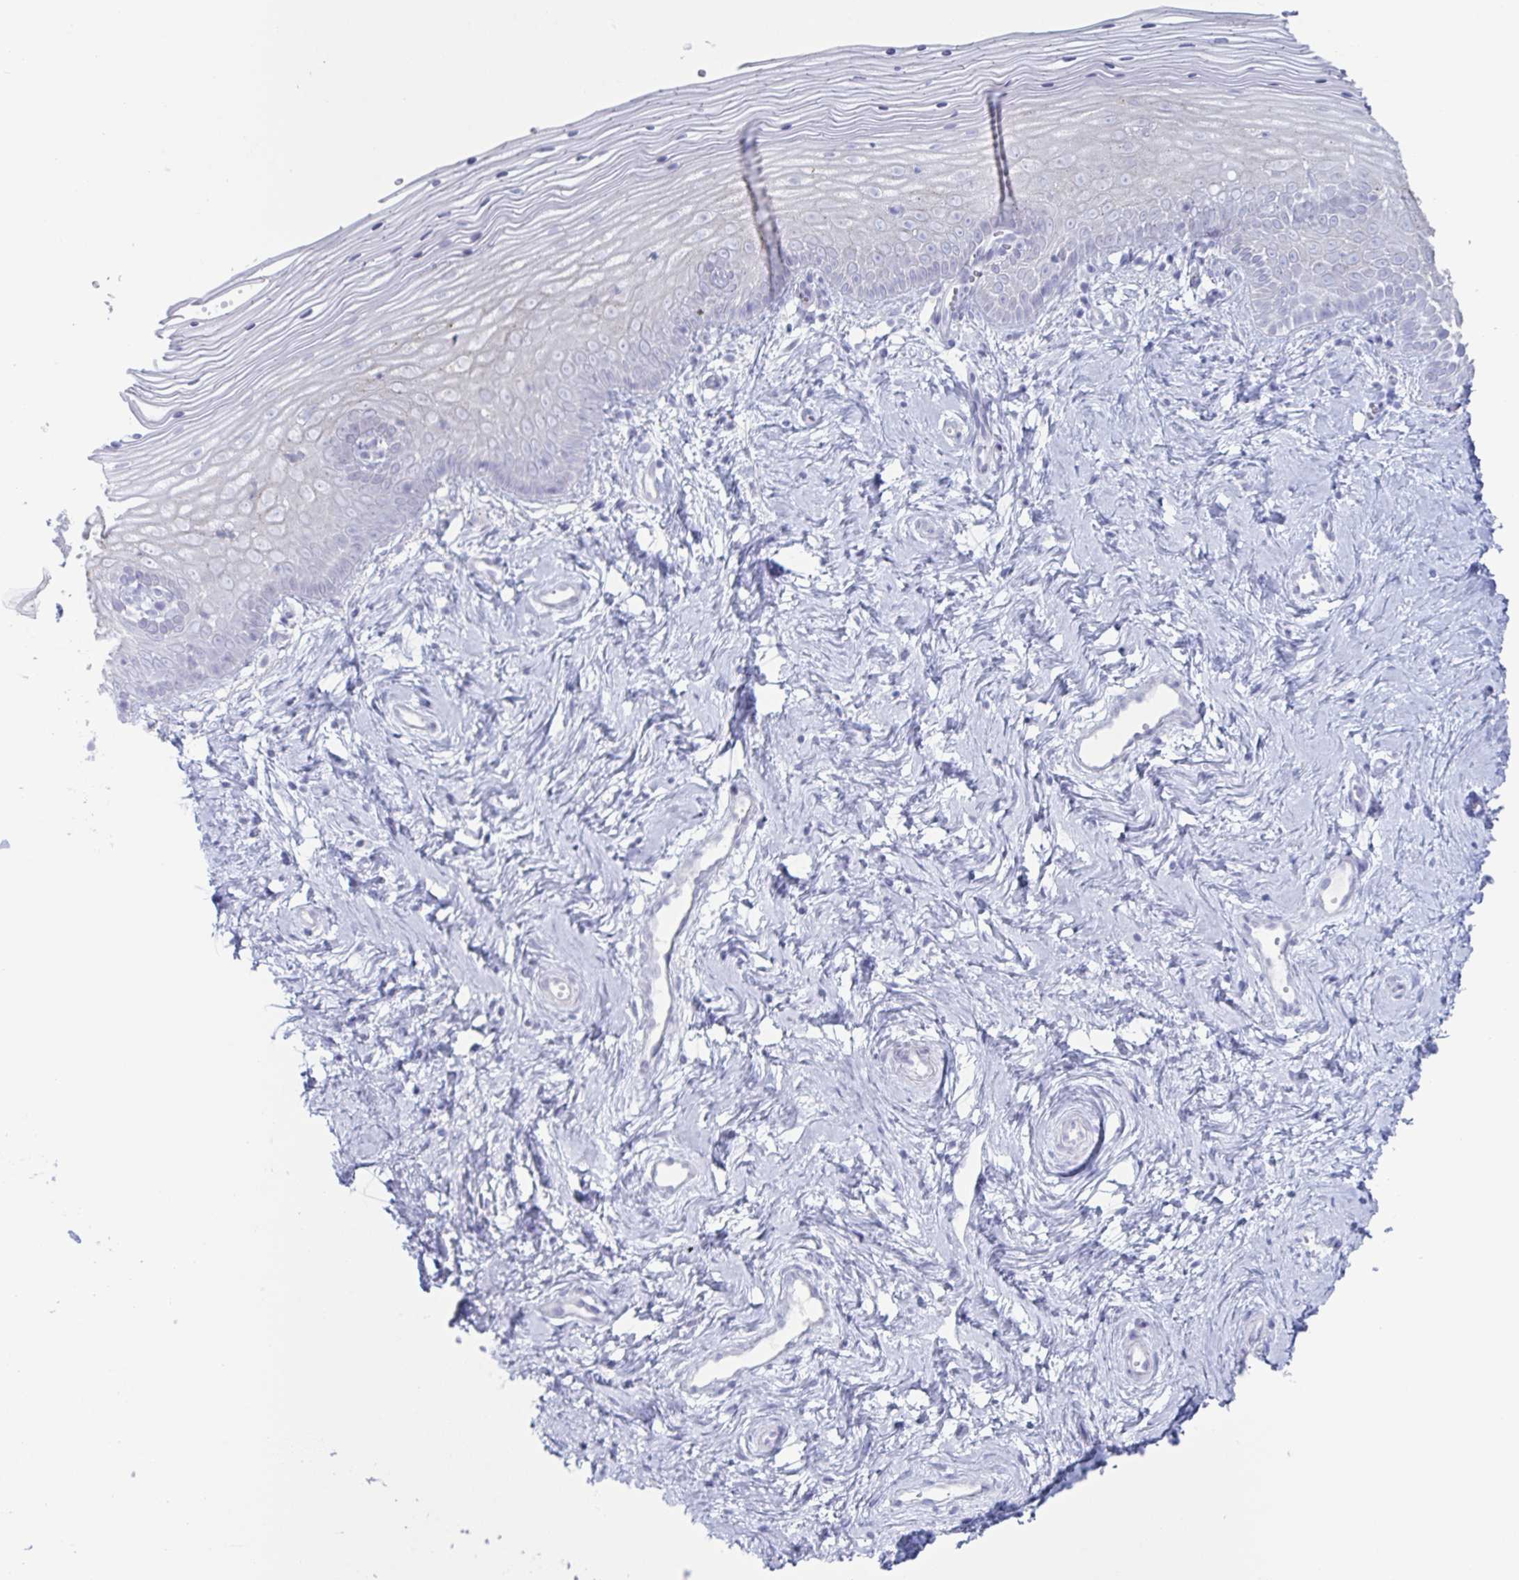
{"staining": {"intensity": "negative", "quantity": "none", "location": "none"}, "tissue": "vagina", "cell_type": "Squamous epithelial cells", "image_type": "normal", "snomed": [{"axis": "morphology", "description": "Normal tissue, NOS"}, {"axis": "topography", "description": "Vagina"}], "caption": "An immunohistochemistry micrograph of benign vagina is shown. There is no staining in squamous epithelial cells of vagina. (DAB (3,3'-diaminobenzidine) IHC, high magnification).", "gene": "CYP4F11", "patient": {"sex": "female", "age": 38}}